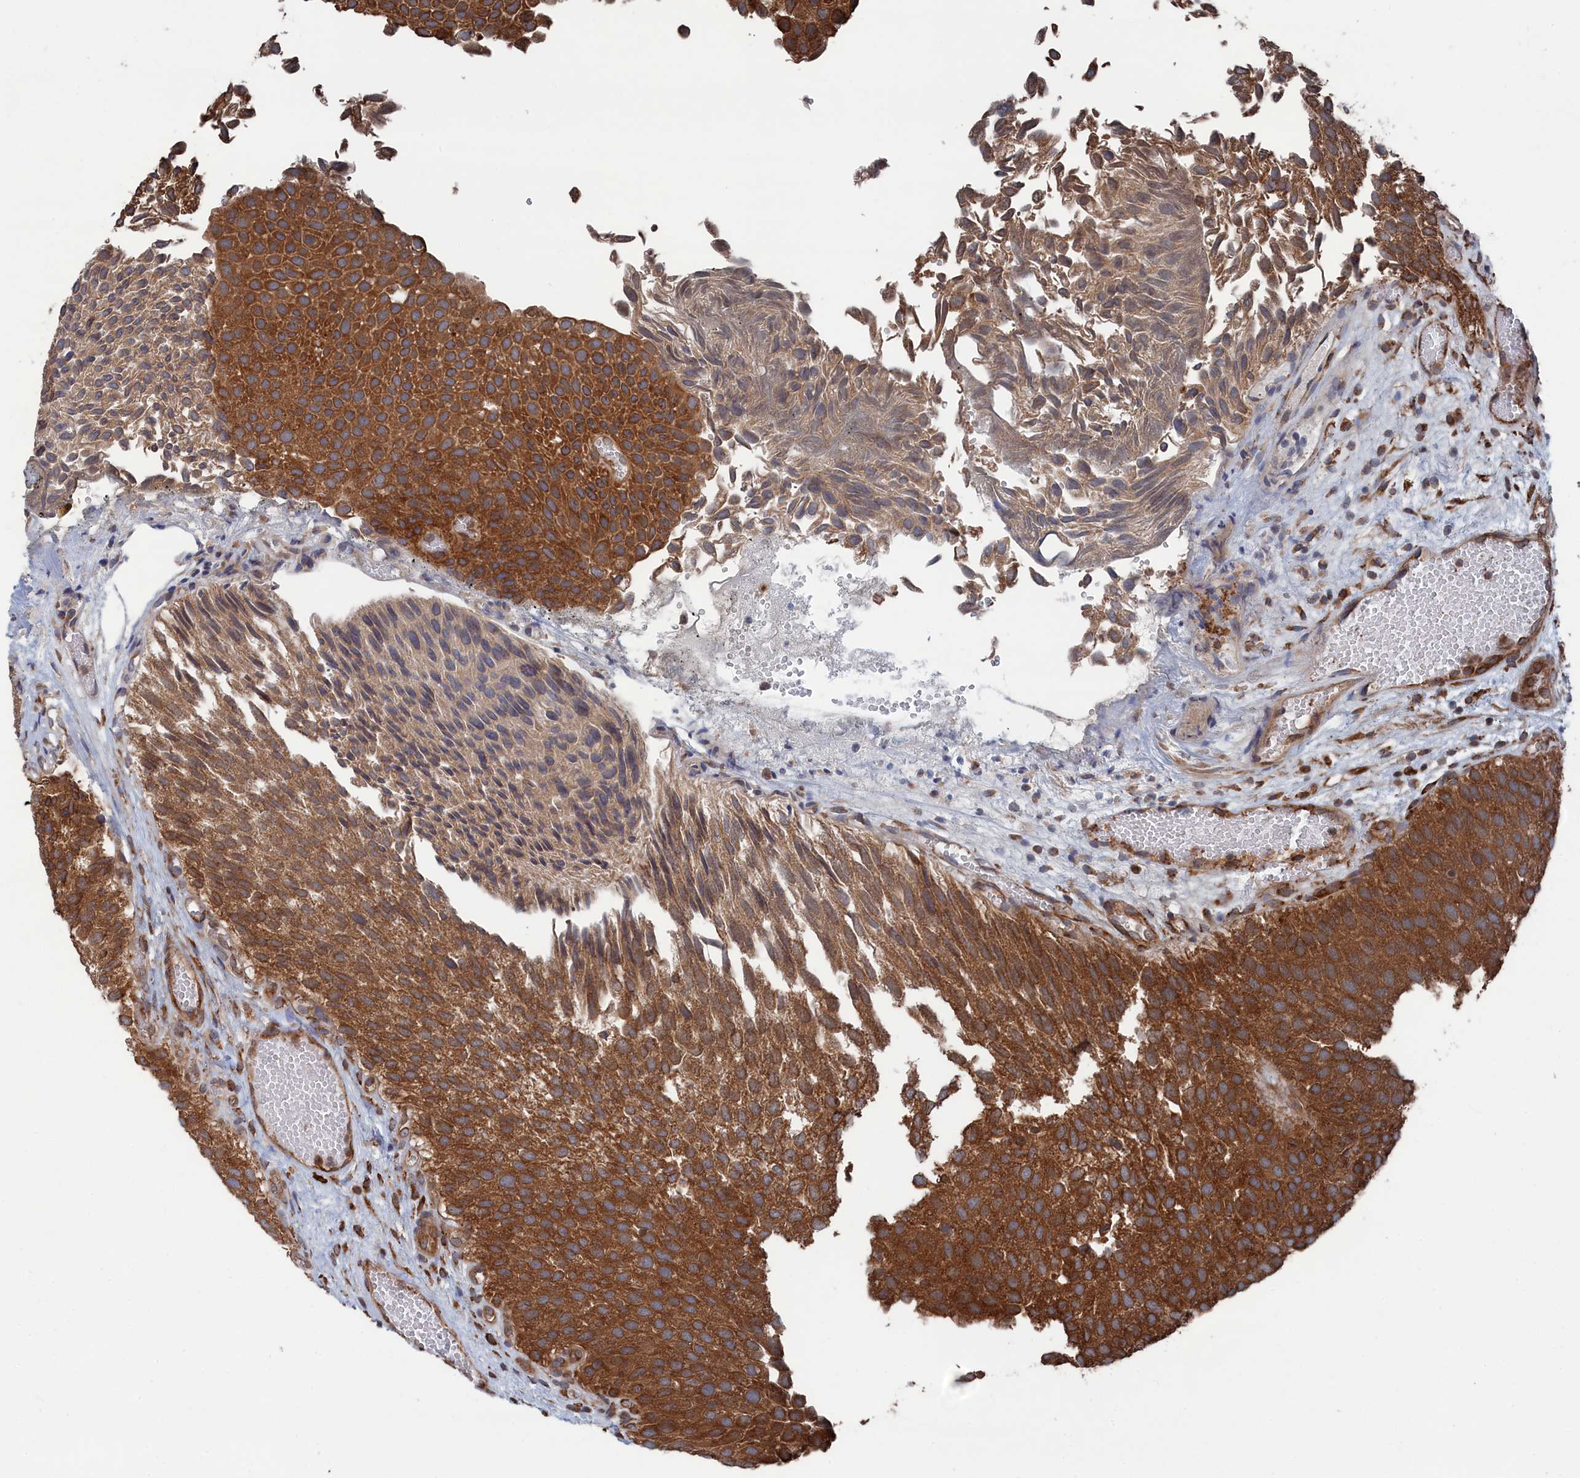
{"staining": {"intensity": "strong", "quantity": ">75%", "location": "cytoplasmic/membranous"}, "tissue": "urothelial cancer", "cell_type": "Tumor cells", "image_type": "cancer", "snomed": [{"axis": "morphology", "description": "Urothelial carcinoma, Low grade"}, {"axis": "topography", "description": "Urinary bladder"}], "caption": "An image of urothelial carcinoma (low-grade) stained for a protein reveals strong cytoplasmic/membranous brown staining in tumor cells.", "gene": "BPIFB6", "patient": {"sex": "male", "age": 89}}